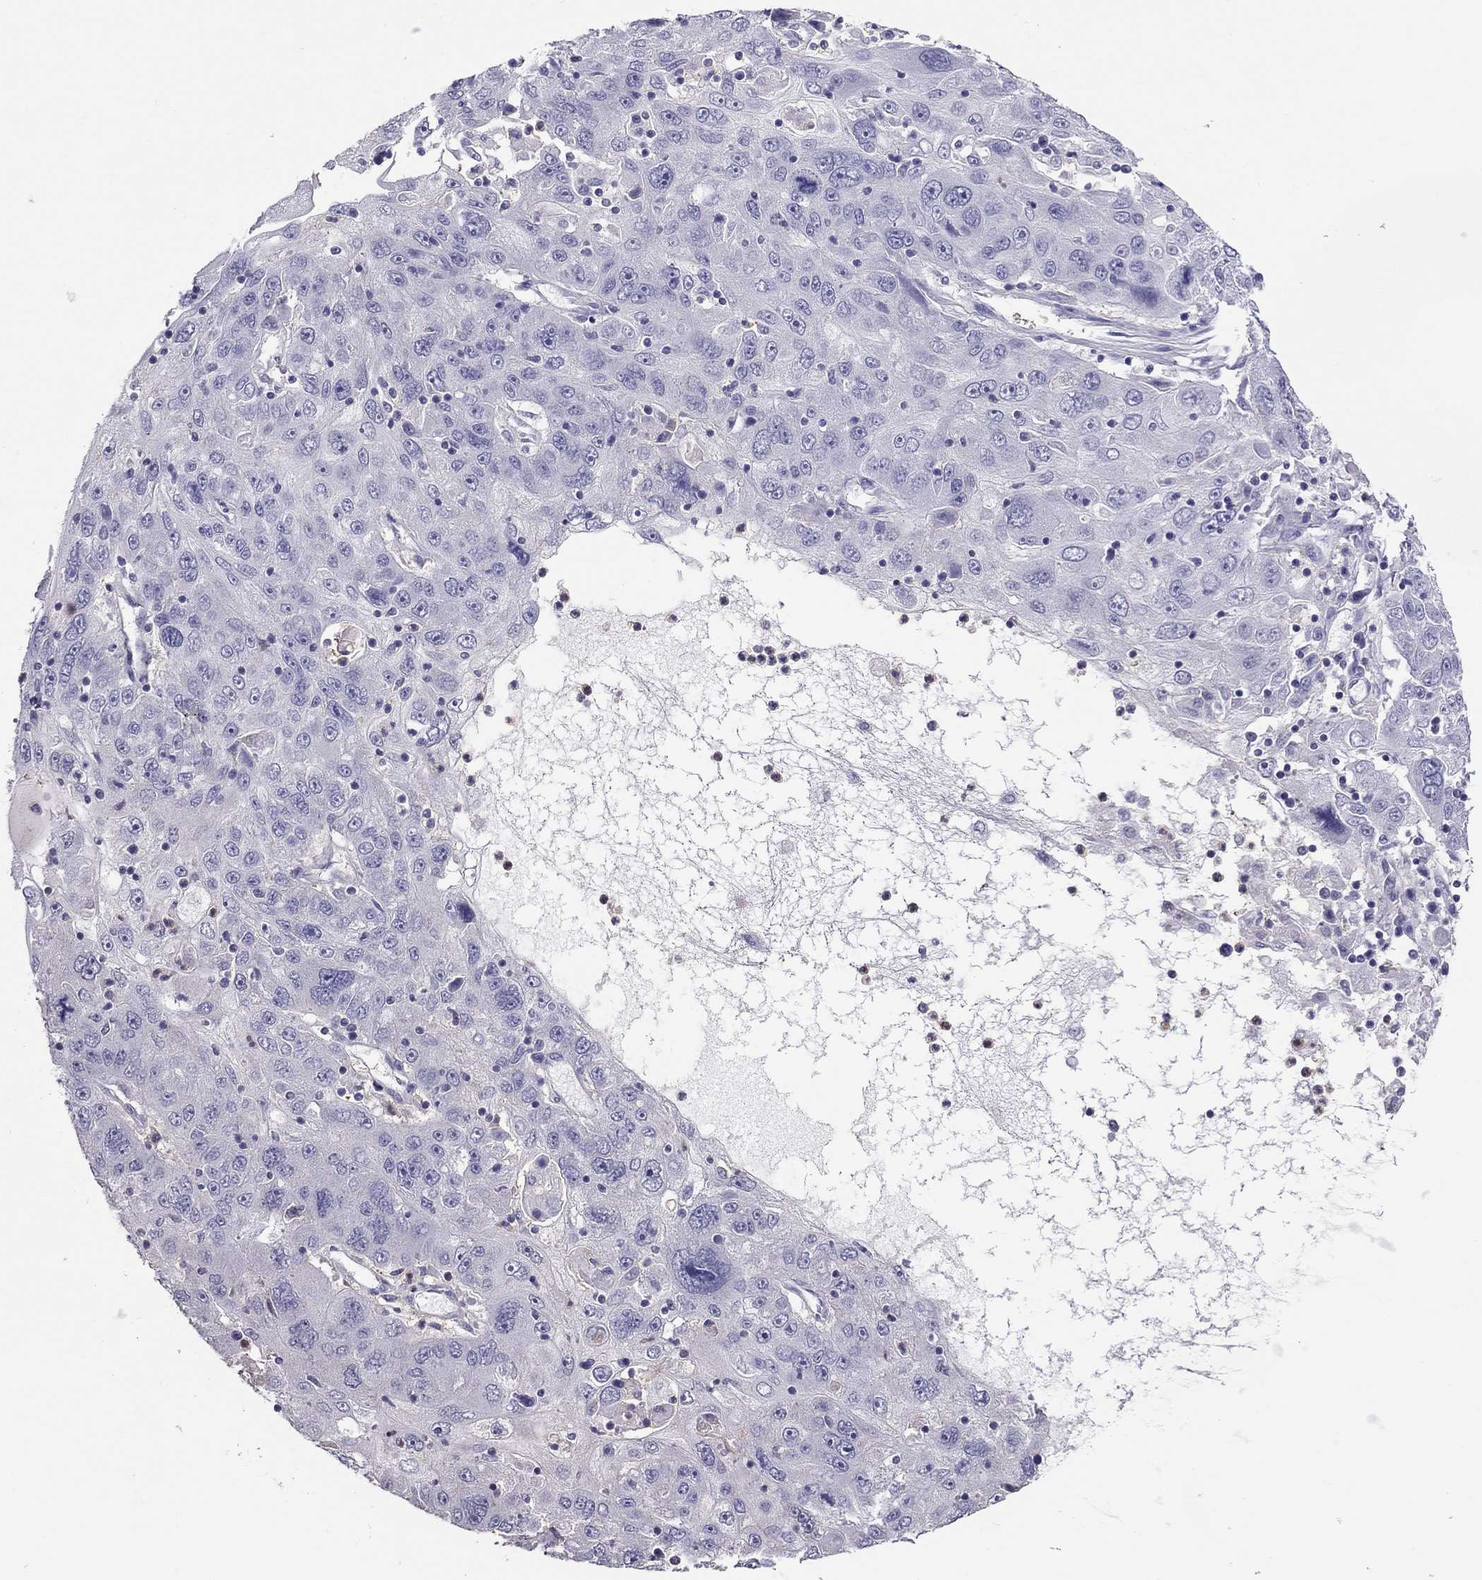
{"staining": {"intensity": "negative", "quantity": "none", "location": "none"}, "tissue": "stomach cancer", "cell_type": "Tumor cells", "image_type": "cancer", "snomed": [{"axis": "morphology", "description": "Adenocarcinoma, NOS"}, {"axis": "topography", "description": "Stomach"}], "caption": "Protein analysis of stomach adenocarcinoma reveals no significant expression in tumor cells.", "gene": "TEX22", "patient": {"sex": "male", "age": 56}}